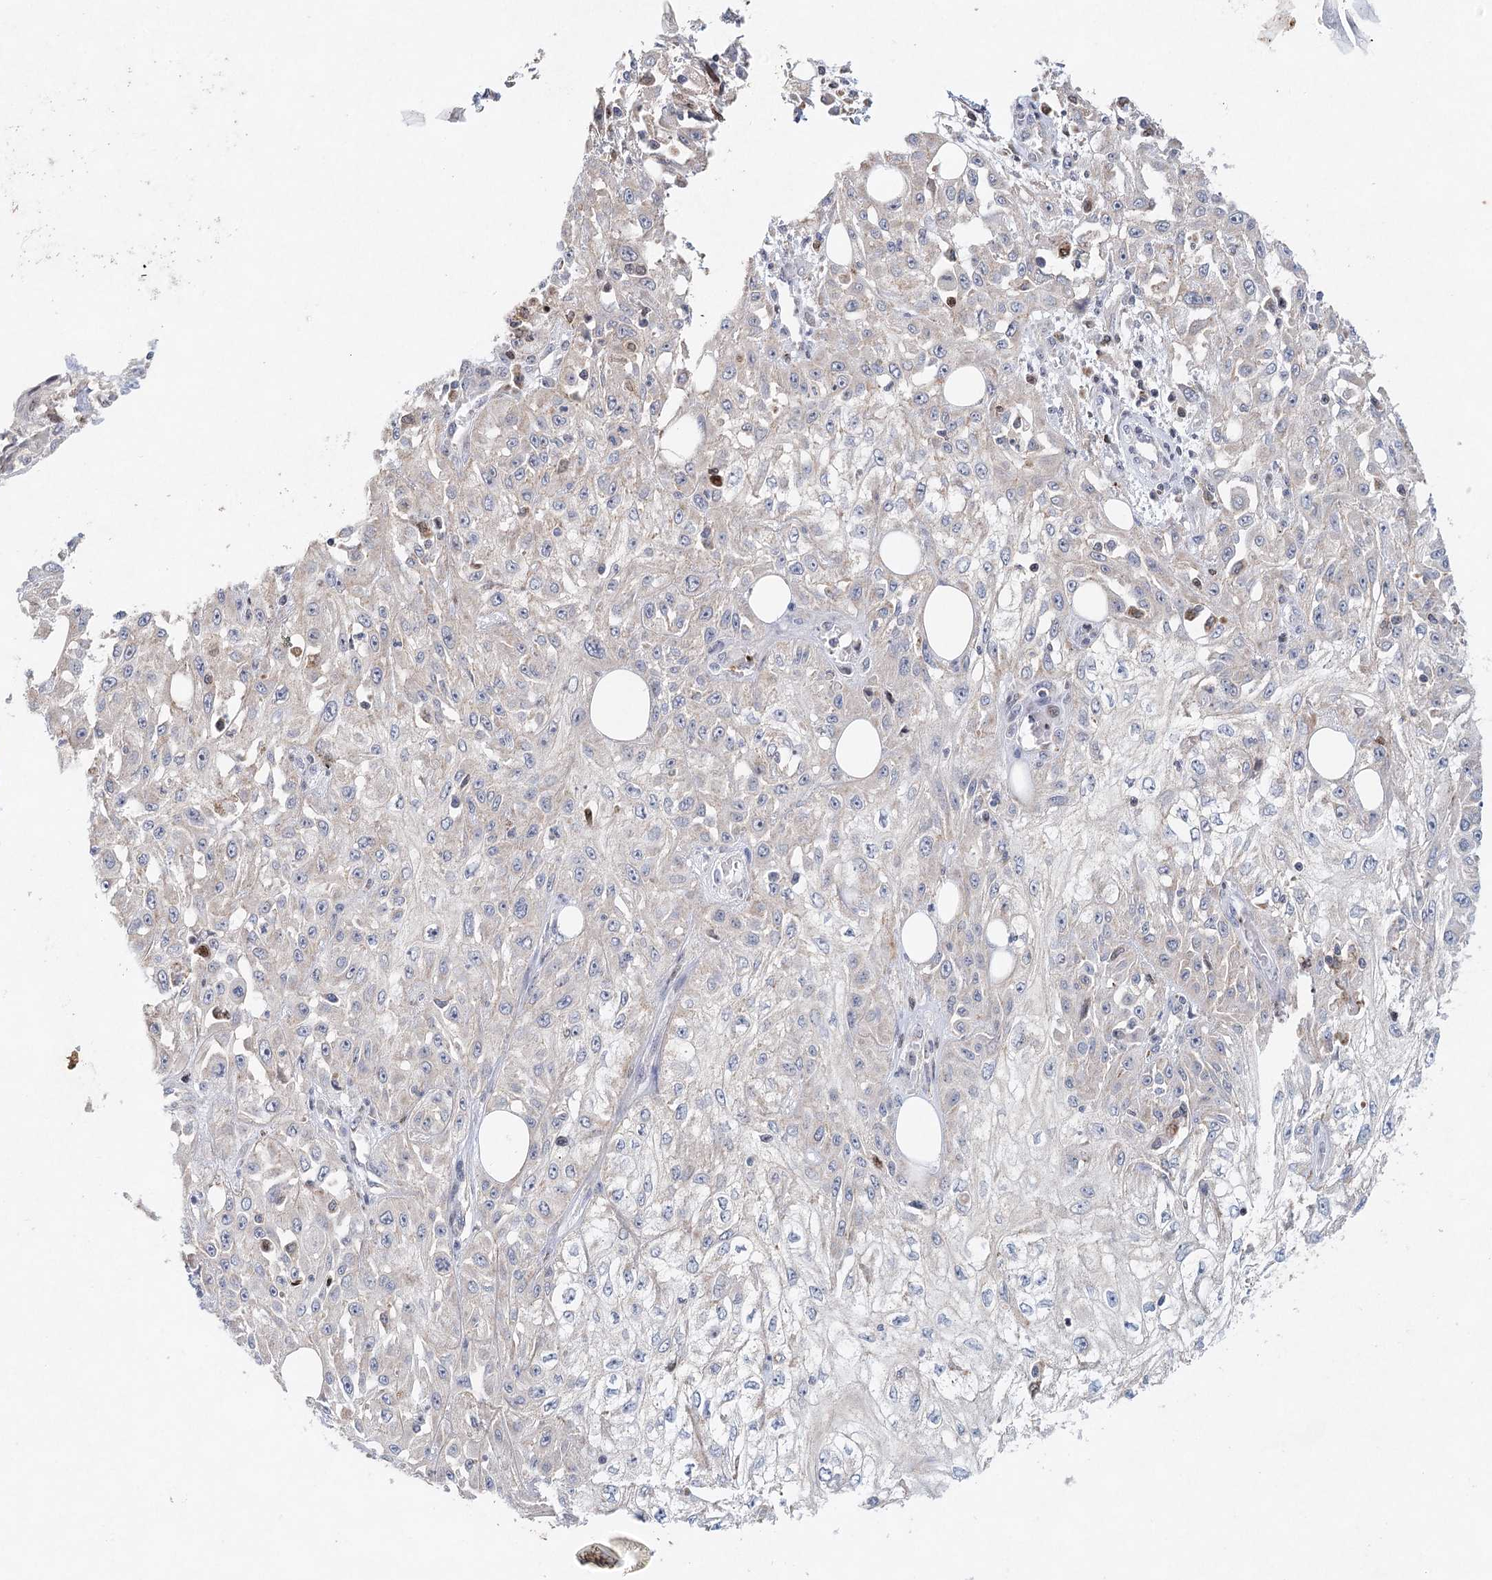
{"staining": {"intensity": "negative", "quantity": "none", "location": "none"}, "tissue": "skin cancer", "cell_type": "Tumor cells", "image_type": "cancer", "snomed": [{"axis": "morphology", "description": "Squamous cell carcinoma, NOS"}, {"axis": "morphology", "description": "Squamous cell carcinoma, metastatic, NOS"}, {"axis": "topography", "description": "Skin"}, {"axis": "topography", "description": "Lymph node"}], "caption": "Immunohistochemistry of human skin cancer demonstrates no expression in tumor cells. (DAB IHC, high magnification).", "gene": "XPO6", "patient": {"sex": "male", "age": 75}}